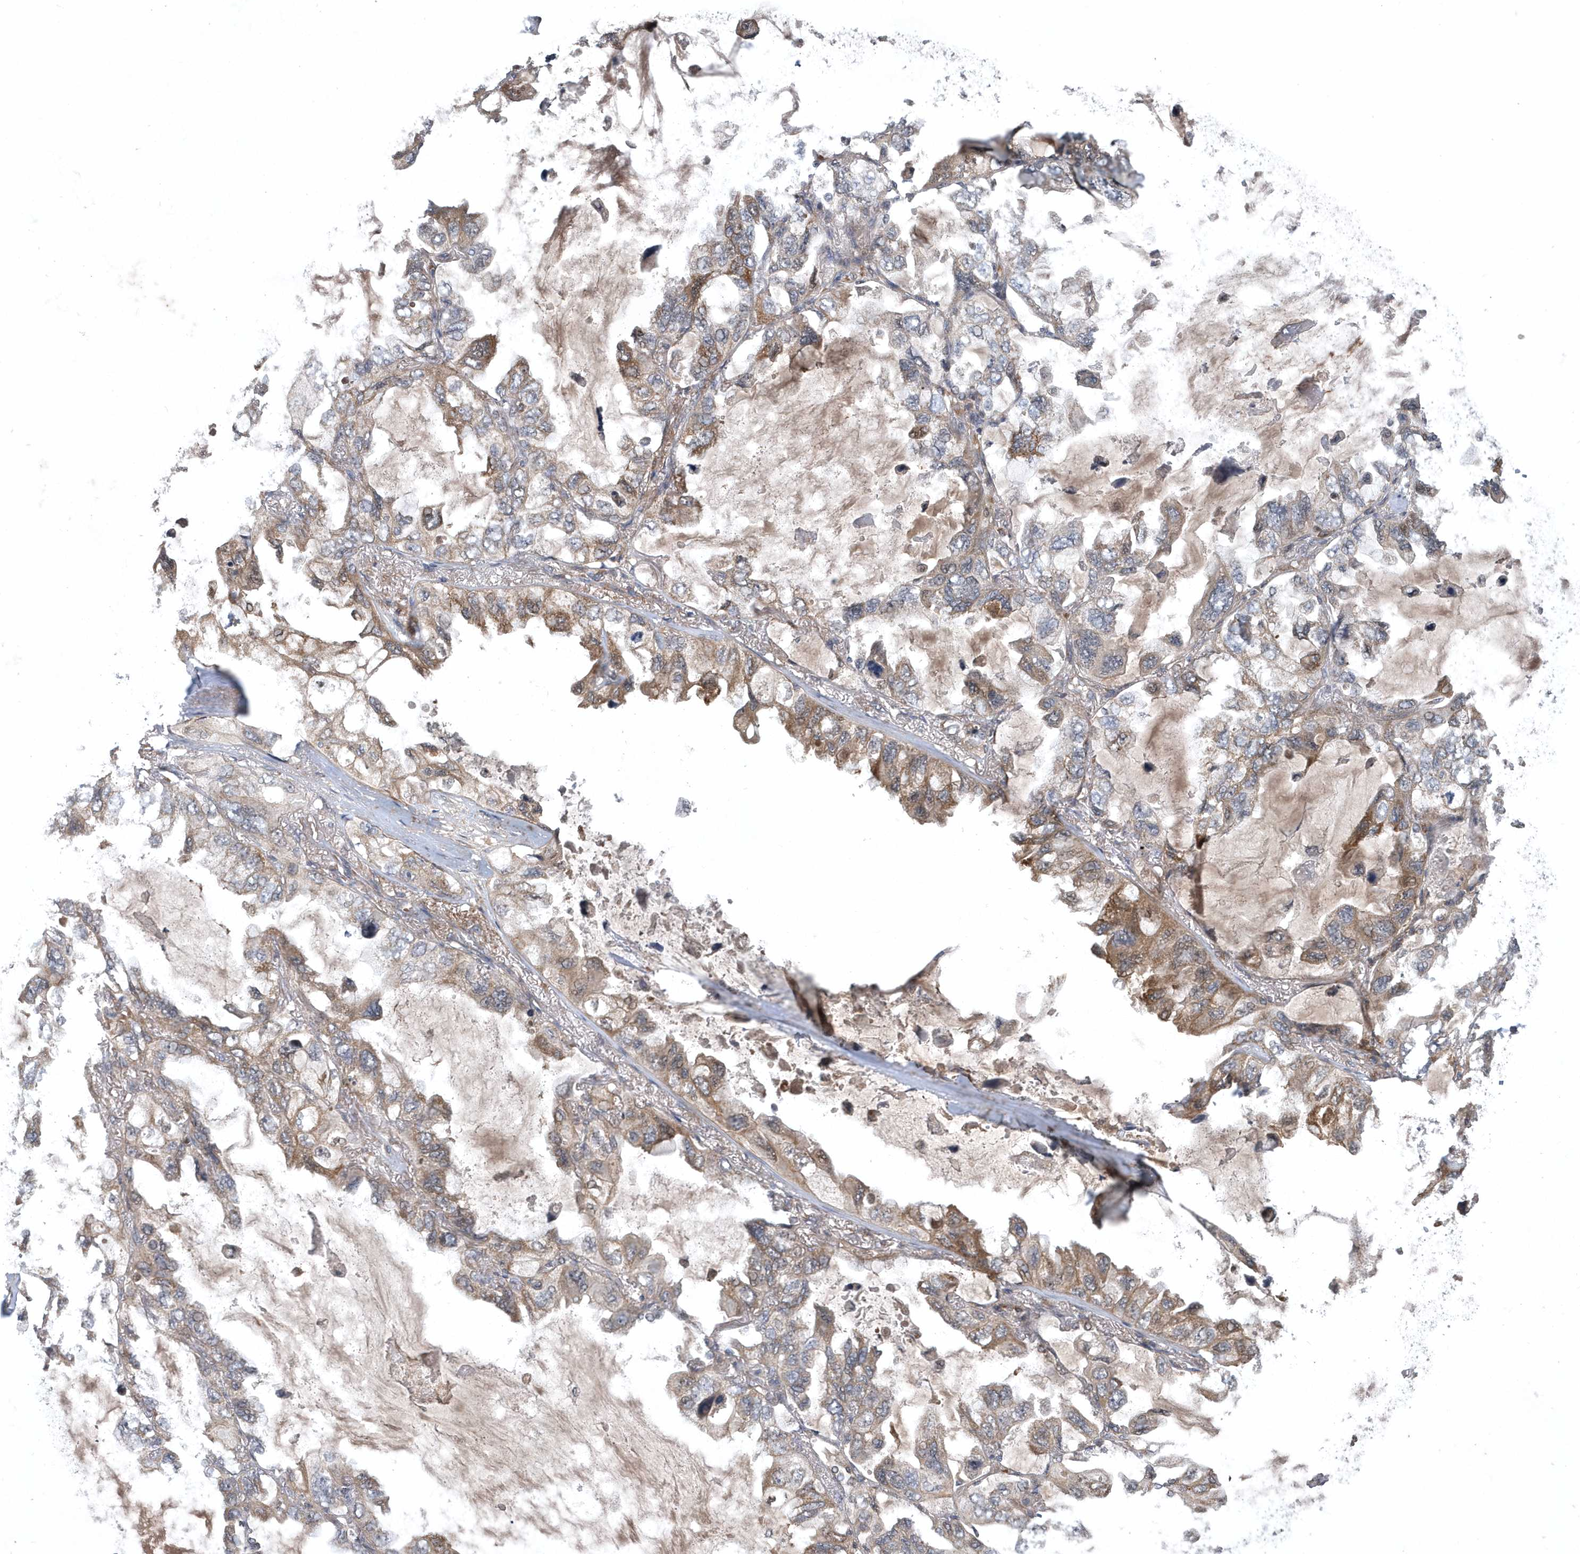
{"staining": {"intensity": "moderate", "quantity": "25%-75%", "location": "cytoplasmic/membranous"}, "tissue": "lung cancer", "cell_type": "Tumor cells", "image_type": "cancer", "snomed": [{"axis": "morphology", "description": "Squamous cell carcinoma, NOS"}, {"axis": "topography", "description": "Lung"}], "caption": "Immunohistochemical staining of lung cancer (squamous cell carcinoma) exhibits medium levels of moderate cytoplasmic/membranous protein positivity in about 25%-75% of tumor cells. (brown staining indicates protein expression, while blue staining denotes nuclei).", "gene": "HMGCS1", "patient": {"sex": "female", "age": 73}}